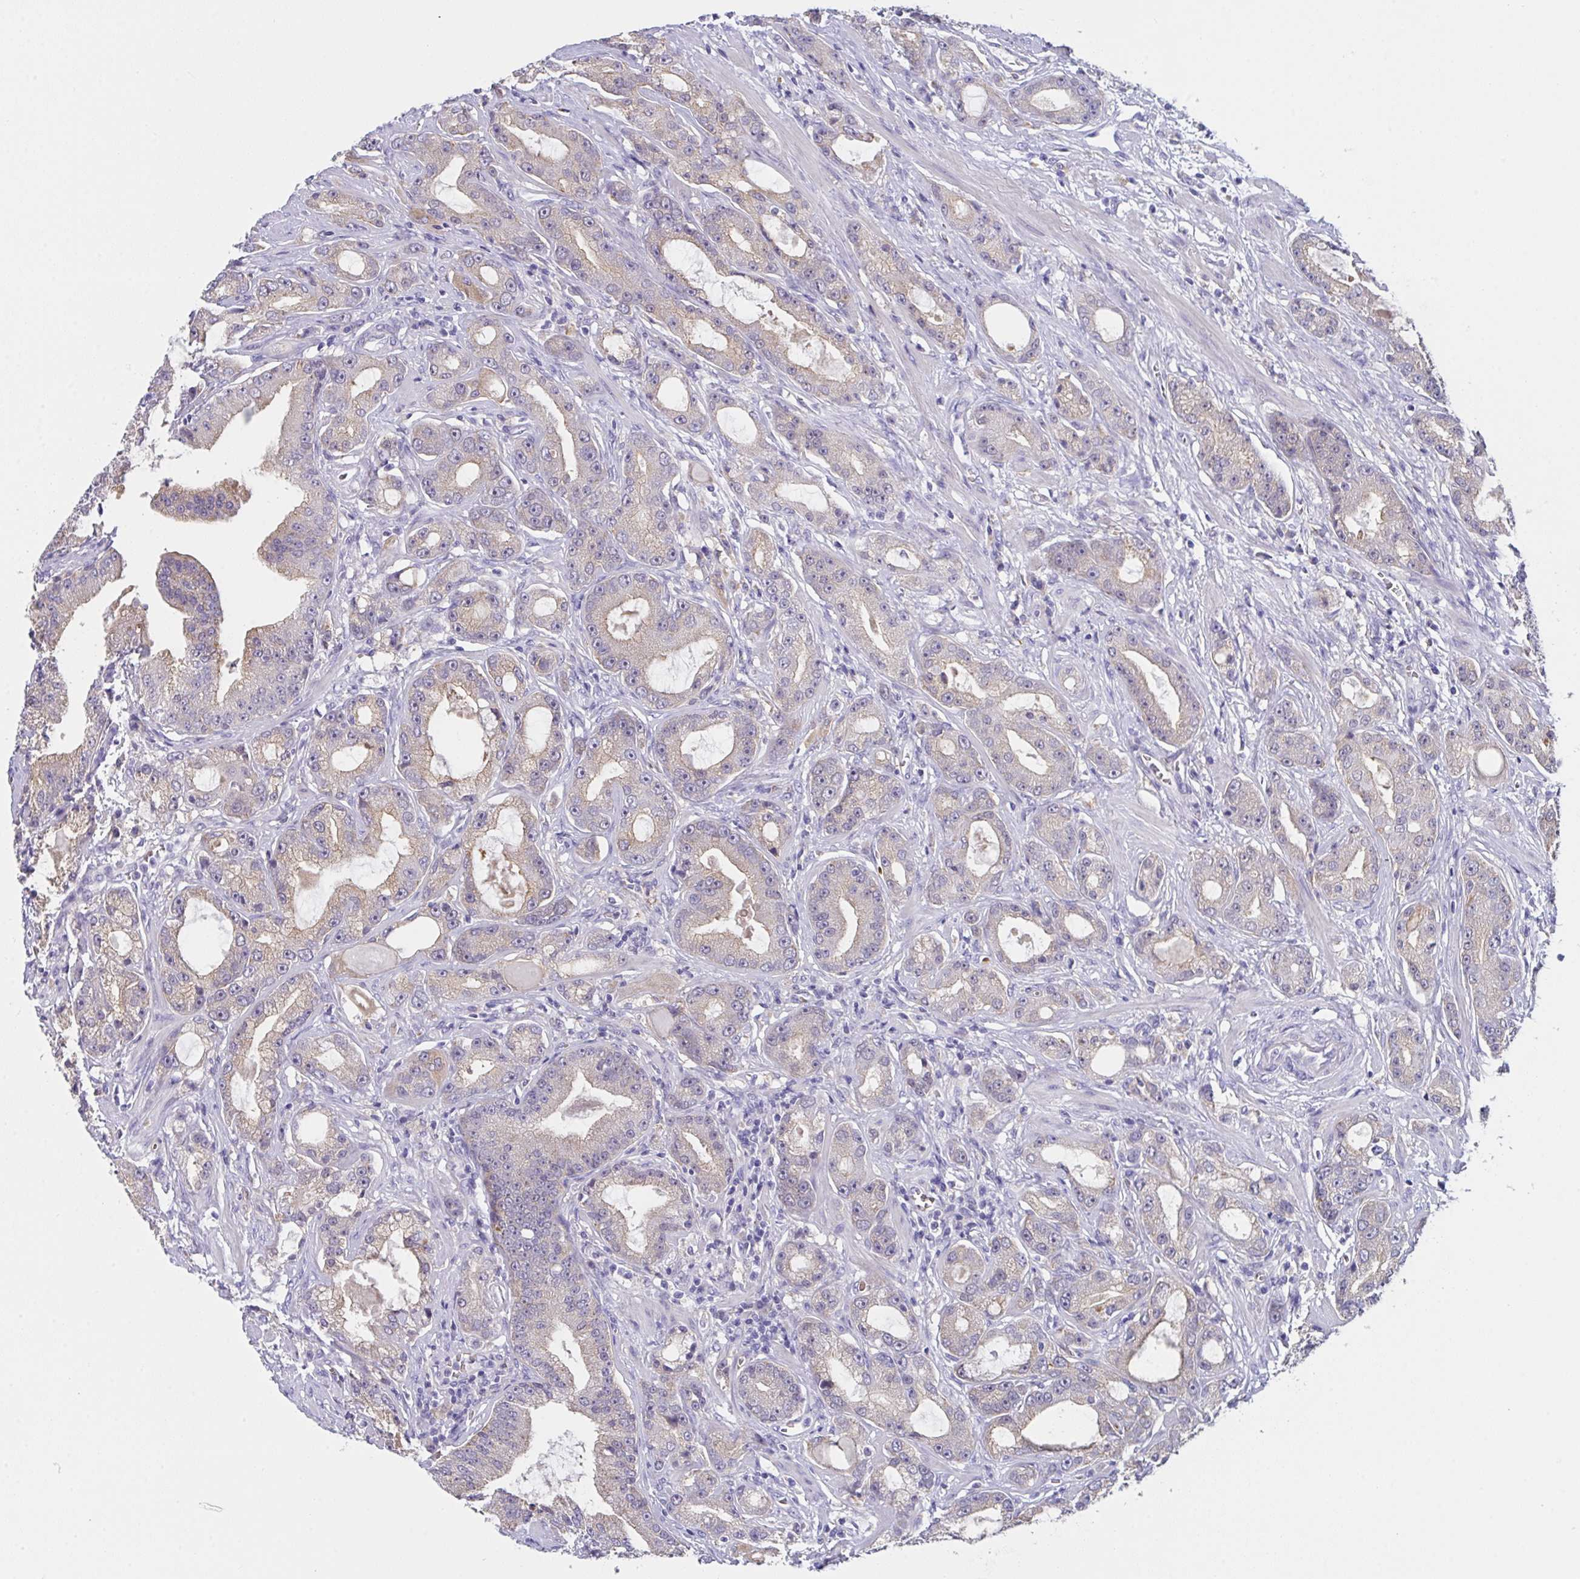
{"staining": {"intensity": "weak", "quantity": "25%-75%", "location": "cytoplasmic/membranous"}, "tissue": "prostate cancer", "cell_type": "Tumor cells", "image_type": "cancer", "snomed": [{"axis": "morphology", "description": "Adenocarcinoma, High grade"}, {"axis": "topography", "description": "Prostate"}], "caption": "The micrograph shows immunohistochemical staining of prostate cancer (adenocarcinoma (high-grade)). There is weak cytoplasmic/membranous staining is identified in about 25%-75% of tumor cells.", "gene": "TFAP2C", "patient": {"sex": "male", "age": 65}}